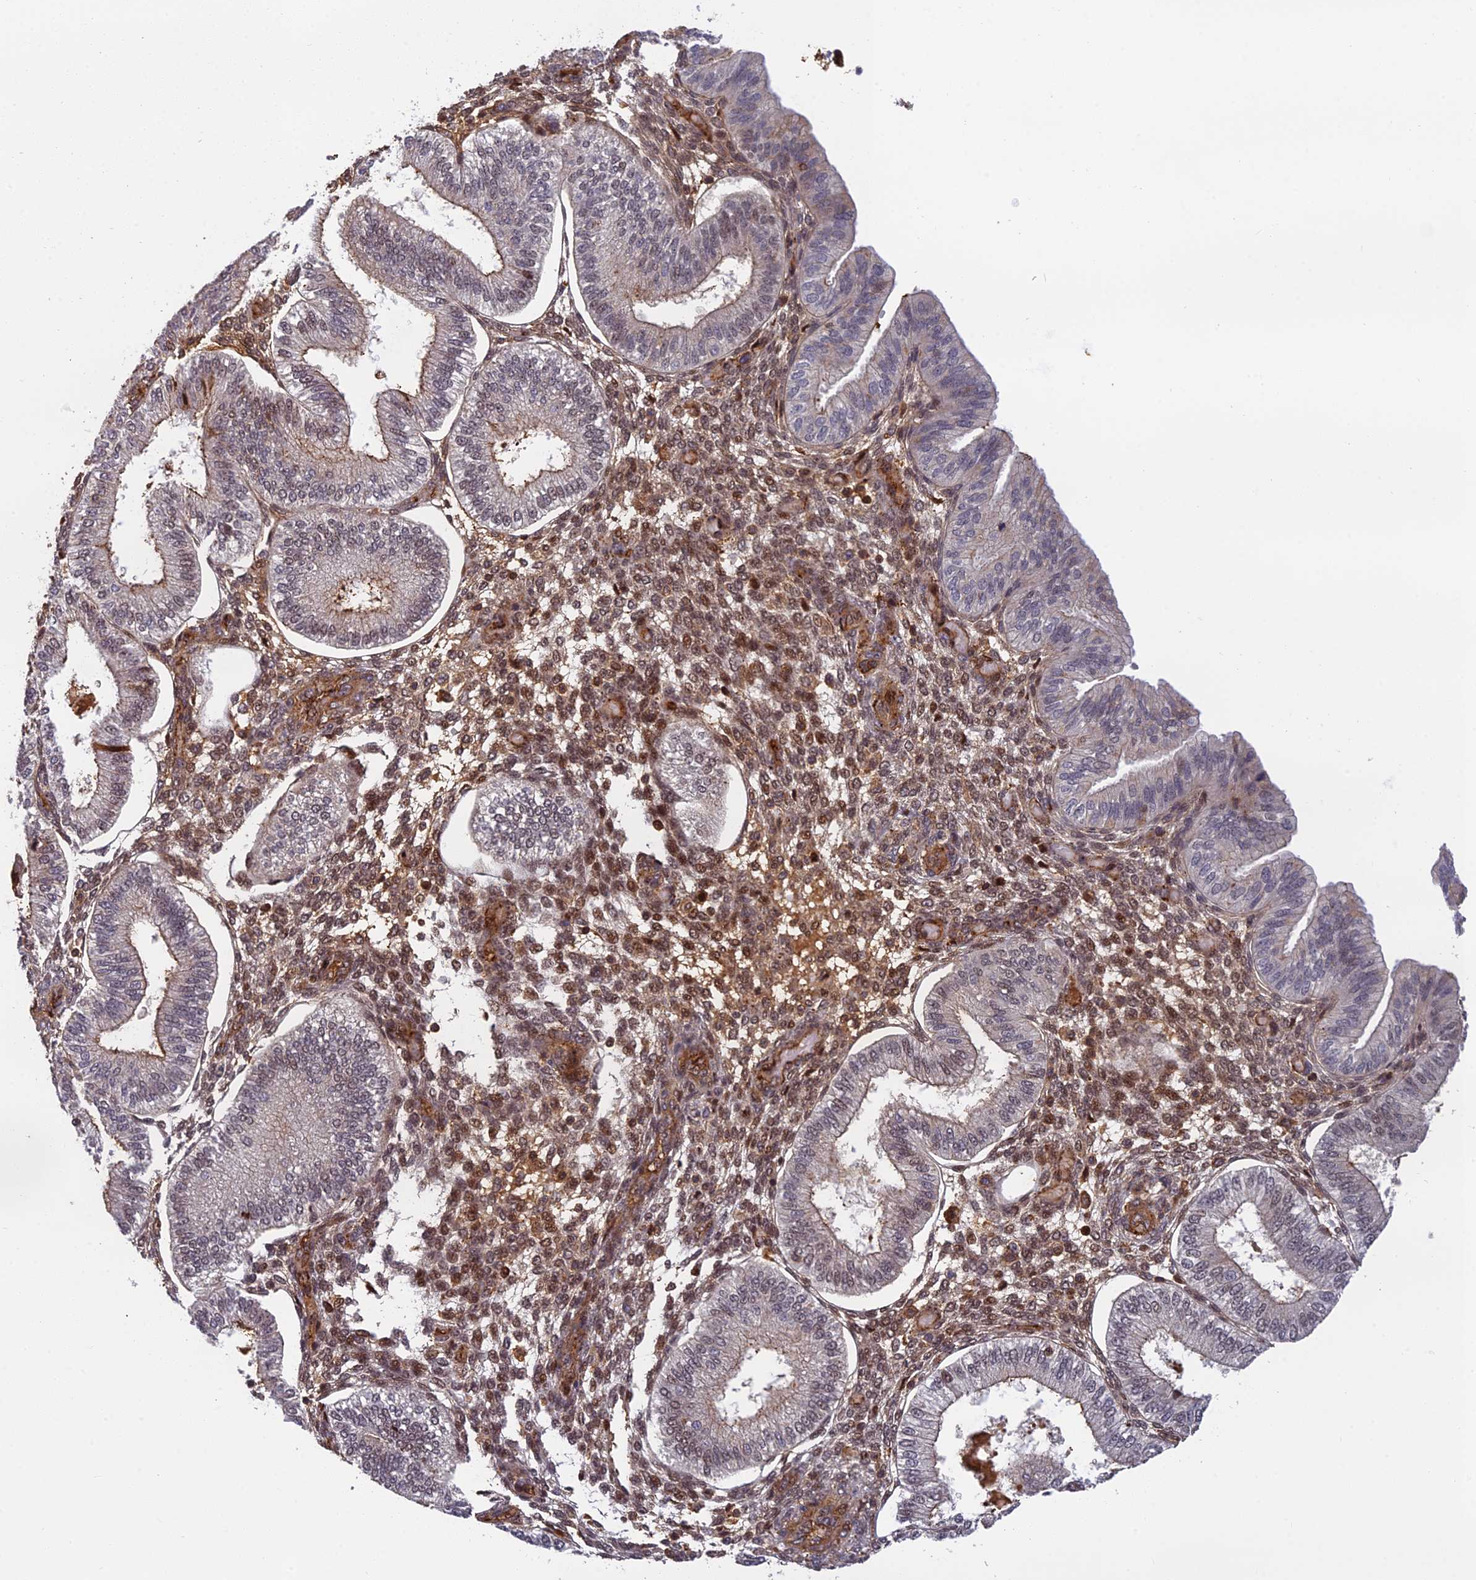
{"staining": {"intensity": "moderate", "quantity": "25%-75%", "location": "cytoplasmic/membranous,nuclear"}, "tissue": "endometrium", "cell_type": "Cells in endometrial stroma", "image_type": "normal", "snomed": [{"axis": "morphology", "description": "Normal tissue, NOS"}, {"axis": "topography", "description": "Endometrium"}], "caption": "Immunohistochemical staining of benign human endometrium displays 25%-75% levels of moderate cytoplasmic/membranous,nuclear protein expression in about 25%-75% of cells in endometrial stroma.", "gene": "OSBPL1A", "patient": {"sex": "female", "age": 39}}